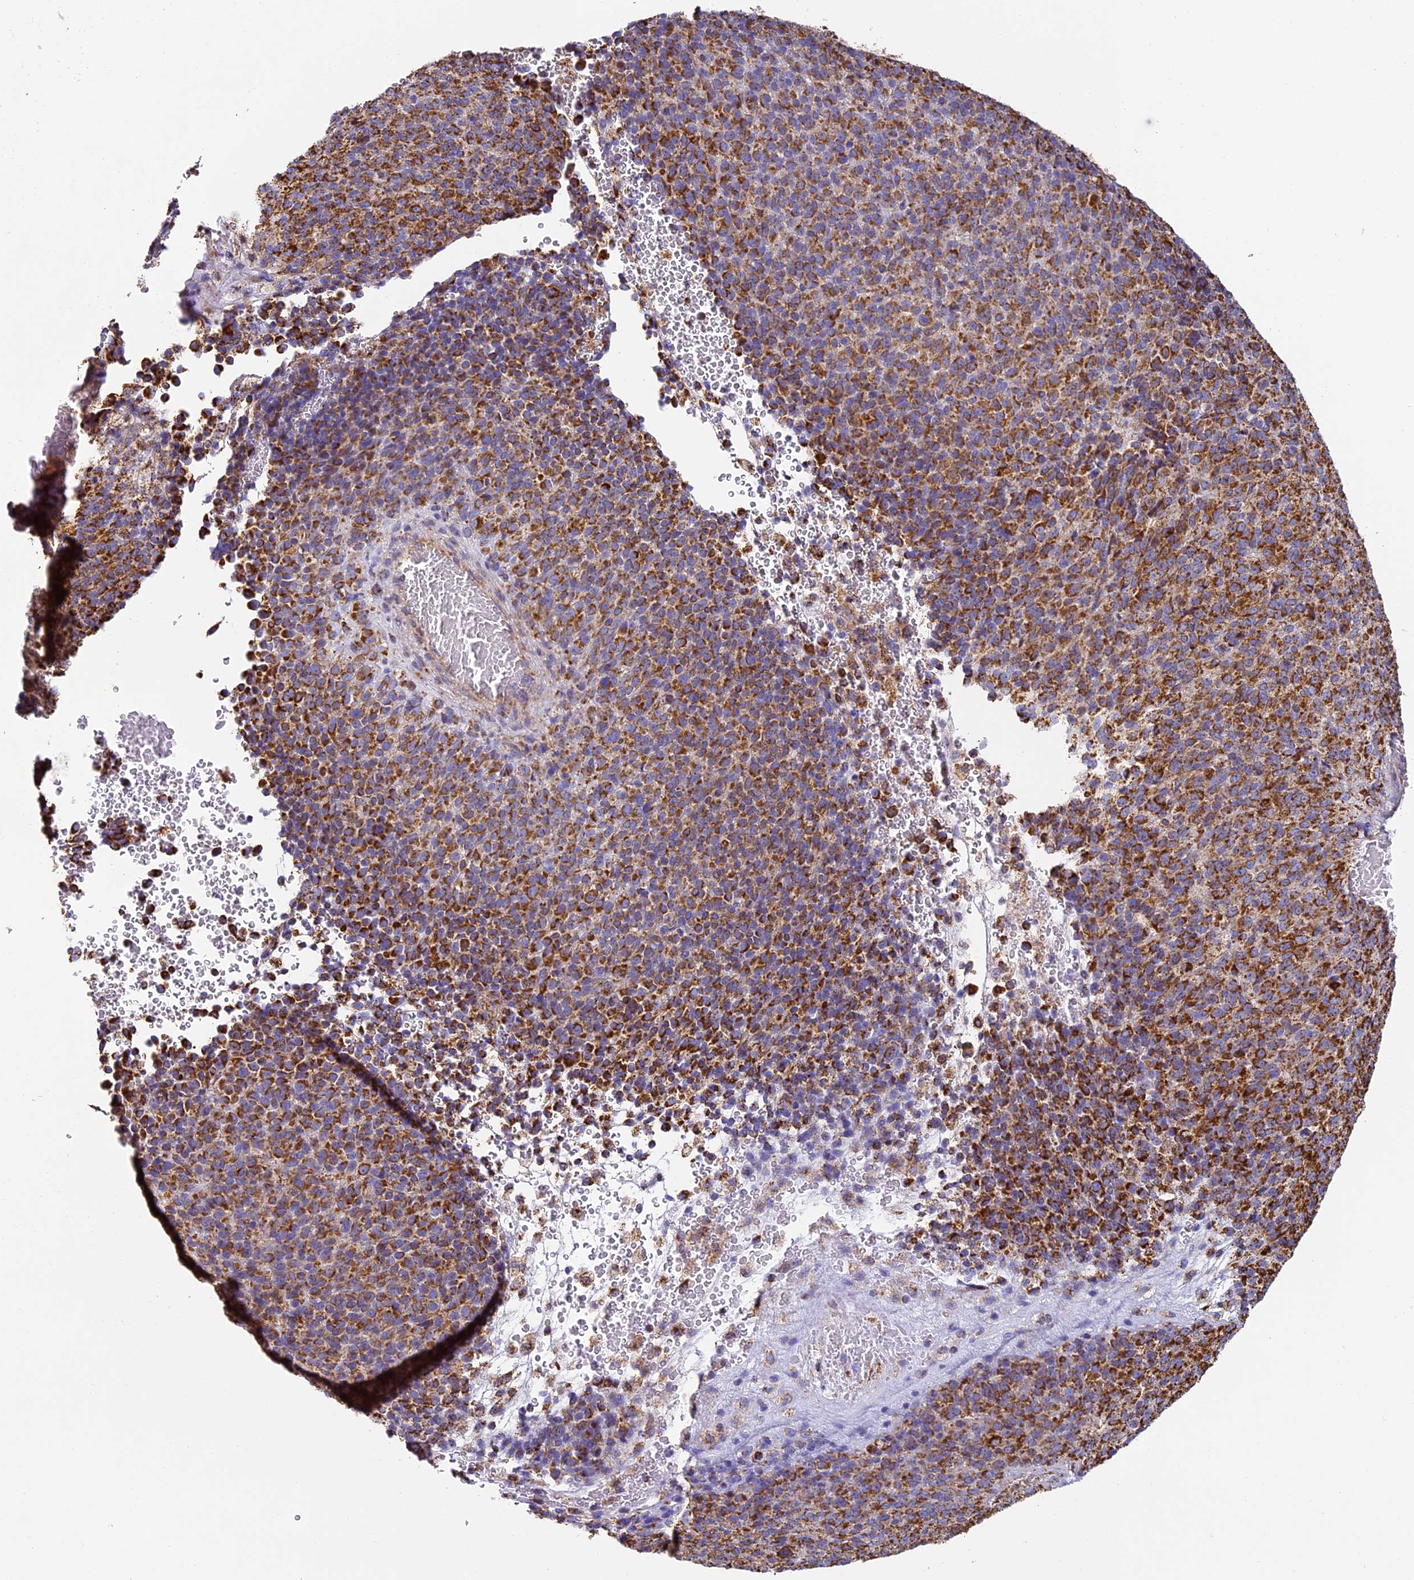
{"staining": {"intensity": "strong", "quantity": ">75%", "location": "cytoplasmic/membranous"}, "tissue": "melanoma", "cell_type": "Tumor cells", "image_type": "cancer", "snomed": [{"axis": "morphology", "description": "Malignant melanoma, Metastatic site"}, {"axis": "topography", "description": "Brain"}], "caption": "Tumor cells show high levels of strong cytoplasmic/membranous expression in approximately >75% of cells in melanoma.", "gene": "STK17A", "patient": {"sex": "female", "age": 56}}